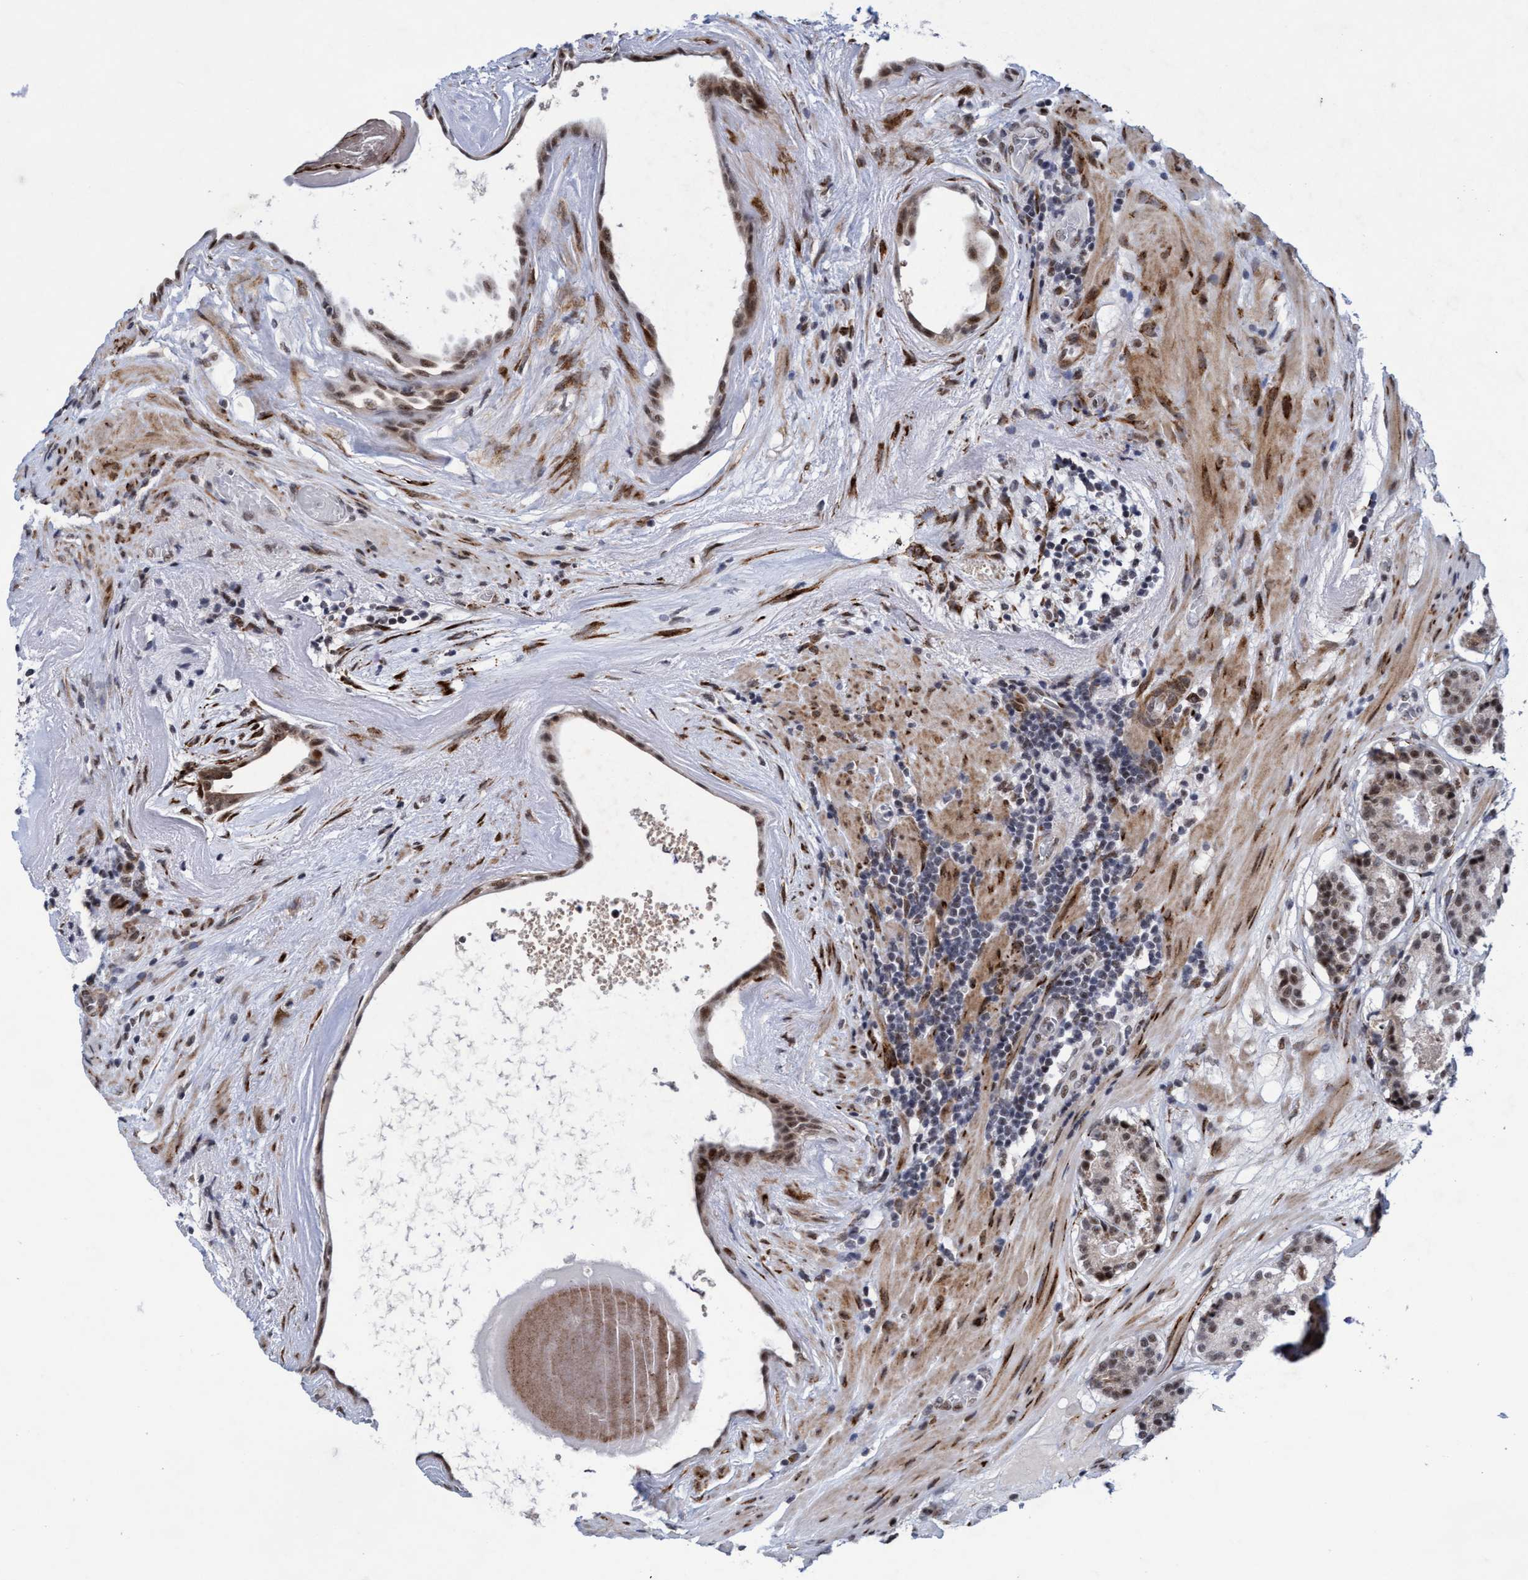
{"staining": {"intensity": "weak", "quantity": ">75%", "location": "nuclear"}, "tissue": "prostate cancer", "cell_type": "Tumor cells", "image_type": "cancer", "snomed": [{"axis": "morphology", "description": "Adenocarcinoma, Low grade"}, {"axis": "topography", "description": "Prostate"}], "caption": "Prostate cancer (adenocarcinoma (low-grade)) stained for a protein (brown) demonstrates weak nuclear positive positivity in about >75% of tumor cells.", "gene": "GLT6D1", "patient": {"sex": "male", "age": 69}}